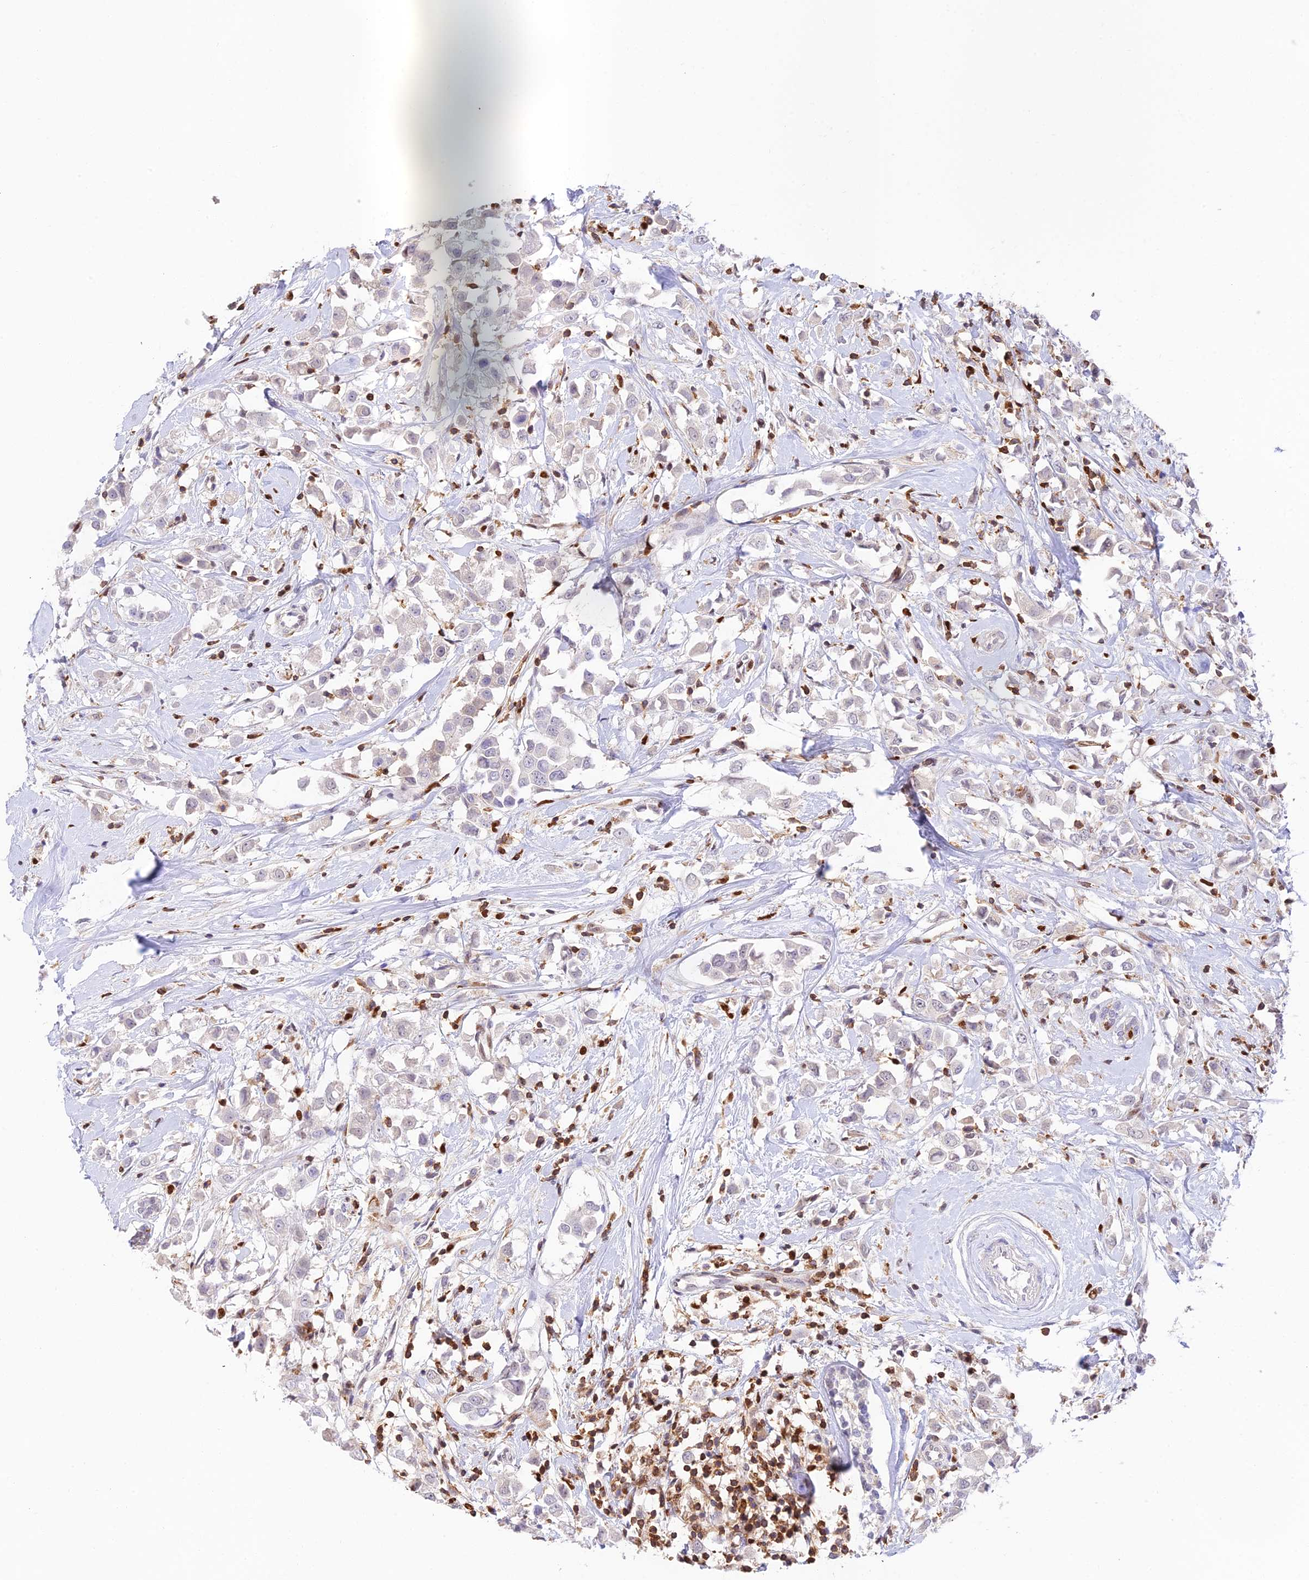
{"staining": {"intensity": "negative", "quantity": "none", "location": "none"}, "tissue": "breast cancer", "cell_type": "Tumor cells", "image_type": "cancer", "snomed": [{"axis": "morphology", "description": "Duct carcinoma"}, {"axis": "topography", "description": "Breast"}], "caption": "Immunohistochemistry (IHC) micrograph of breast cancer (invasive ductal carcinoma) stained for a protein (brown), which displays no expression in tumor cells. (DAB immunohistochemistry with hematoxylin counter stain).", "gene": "DENND1C", "patient": {"sex": "female", "age": 61}}